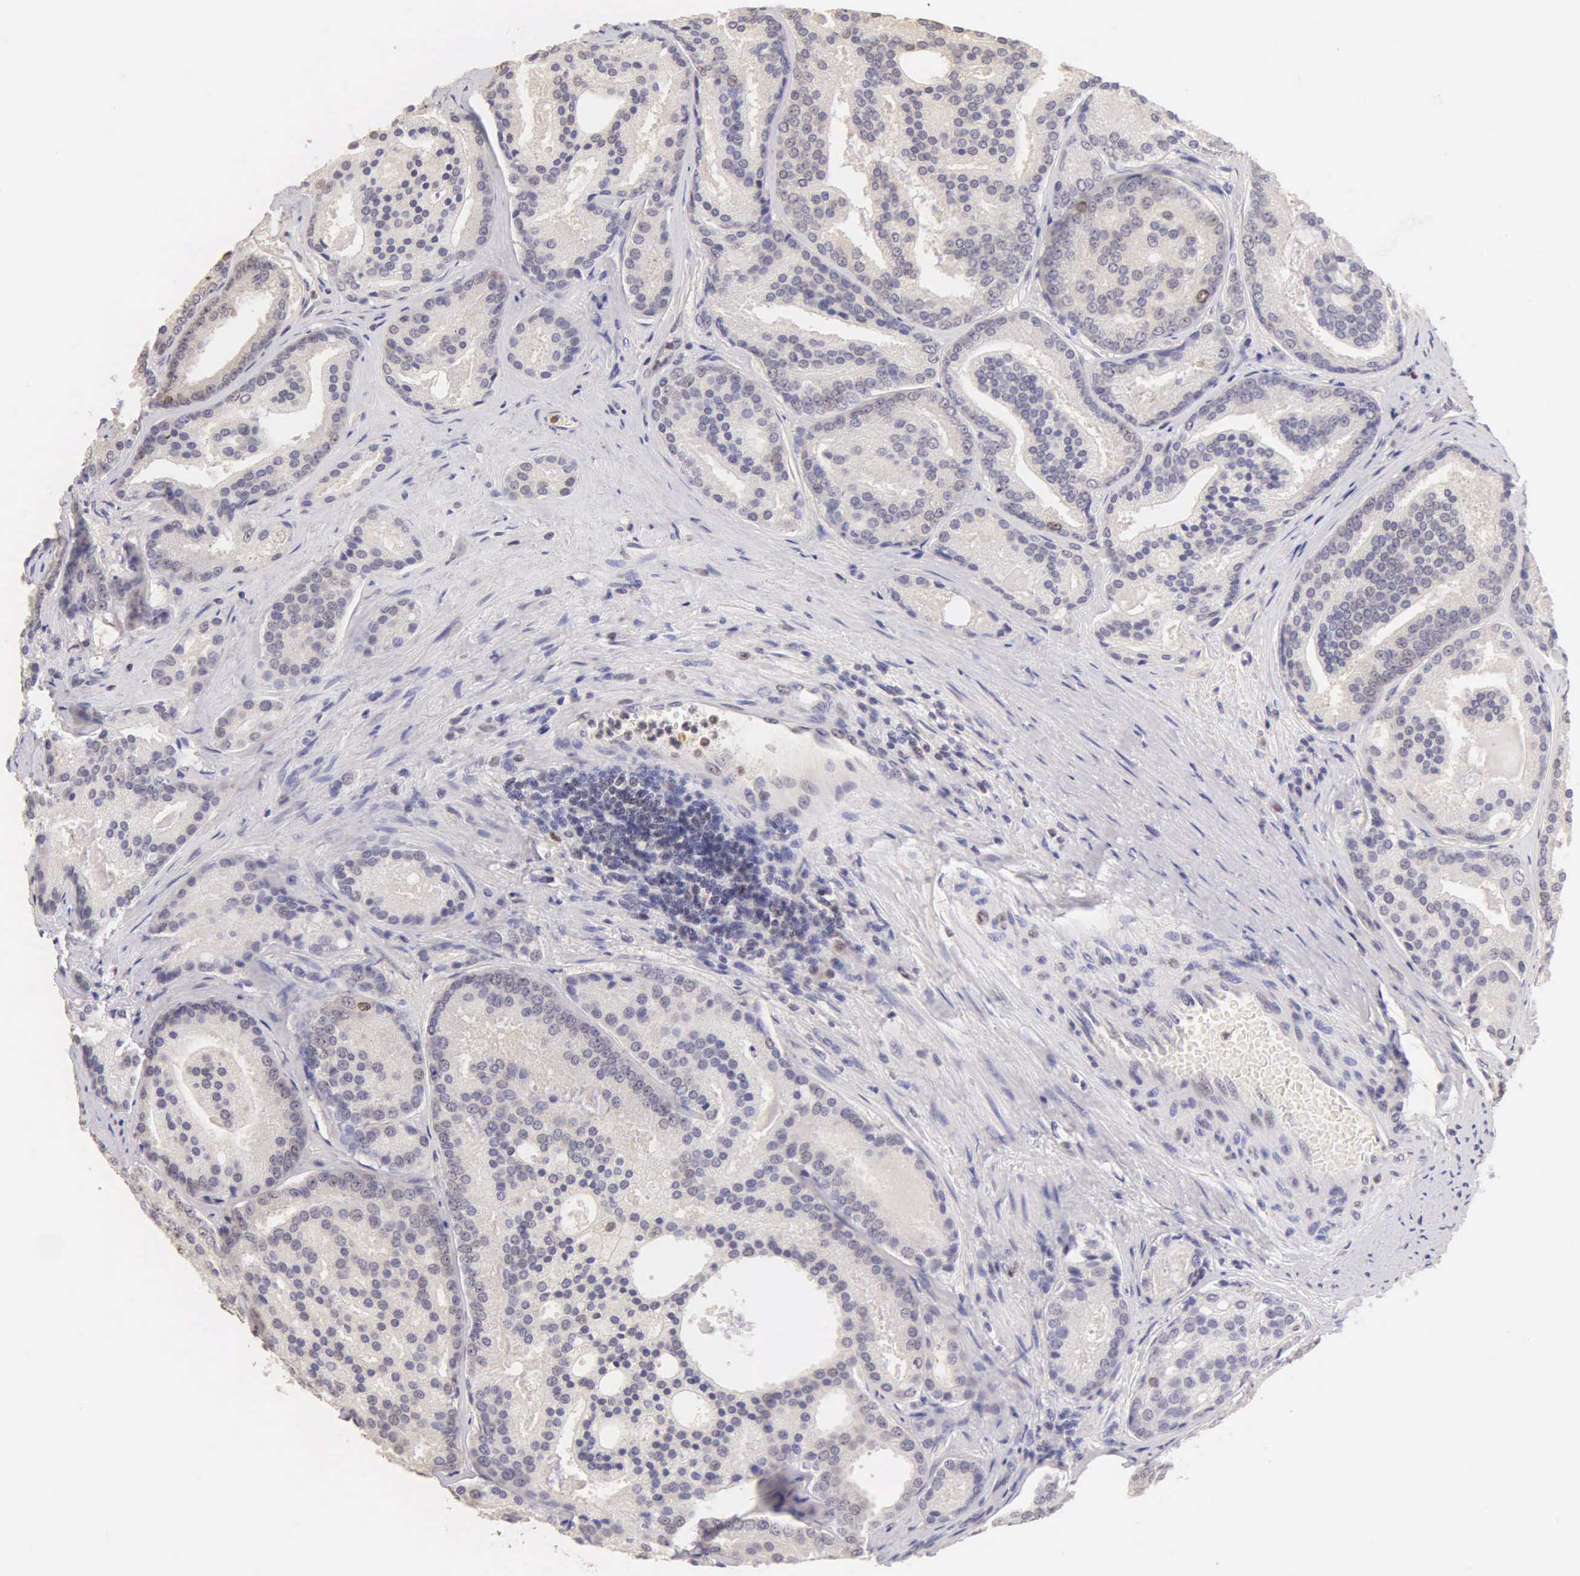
{"staining": {"intensity": "moderate", "quantity": "<25%", "location": "nuclear"}, "tissue": "prostate cancer", "cell_type": "Tumor cells", "image_type": "cancer", "snomed": [{"axis": "morphology", "description": "Adenocarcinoma, High grade"}, {"axis": "topography", "description": "Prostate"}], "caption": "Protein staining by immunohistochemistry (IHC) shows moderate nuclear staining in approximately <25% of tumor cells in prostate cancer (adenocarcinoma (high-grade)). (brown staining indicates protein expression, while blue staining denotes nuclei).", "gene": "MKI67", "patient": {"sex": "male", "age": 64}}